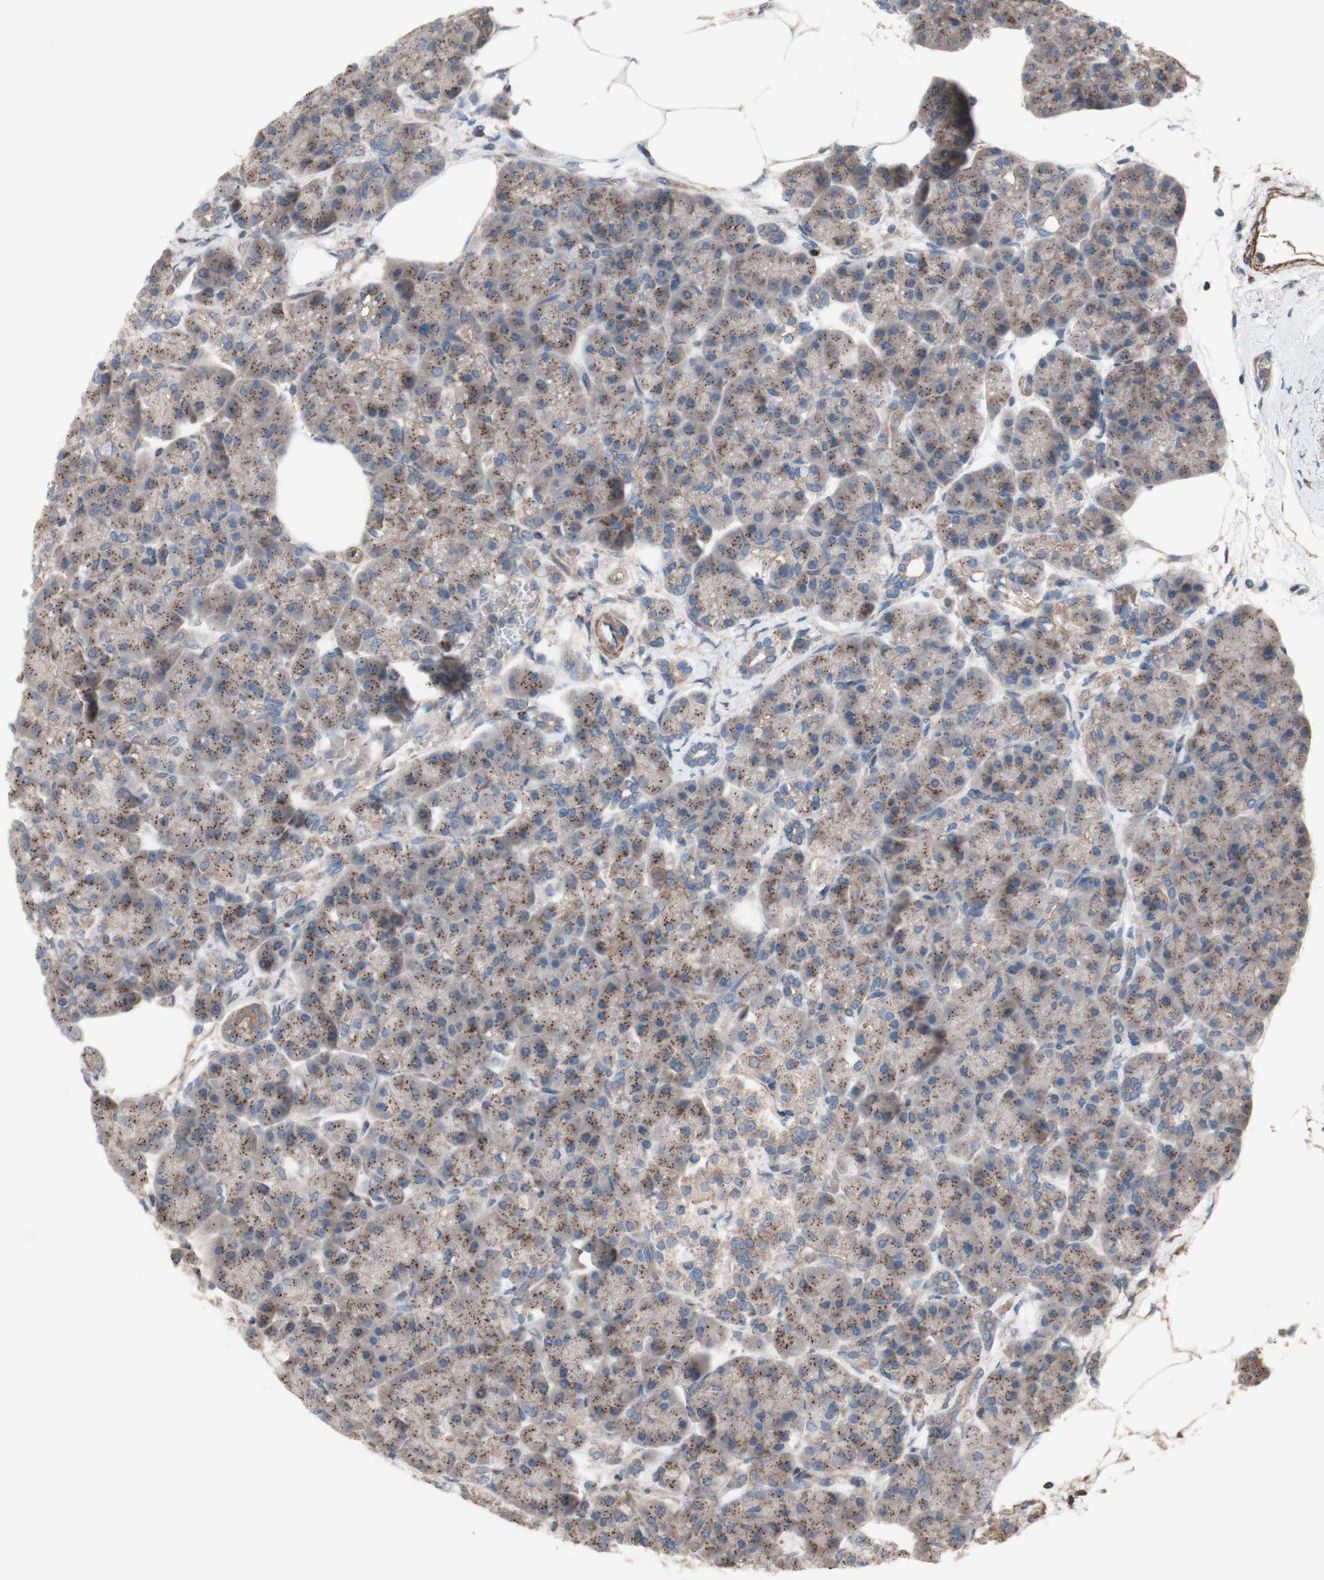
{"staining": {"intensity": "moderate", "quantity": ">75%", "location": "cytoplasmic/membranous"}, "tissue": "pancreas", "cell_type": "Exocrine glandular cells", "image_type": "normal", "snomed": [{"axis": "morphology", "description": "Normal tissue, NOS"}, {"axis": "topography", "description": "Pancreas"}], "caption": "Exocrine glandular cells show moderate cytoplasmic/membranous positivity in about >75% of cells in benign pancreas. The staining was performed using DAB (3,3'-diaminobenzidine), with brown indicating positive protein expression. Nuclei are stained blue with hematoxylin.", "gene": "COPB1", "patient": {"sex": "female", "age": 70}}